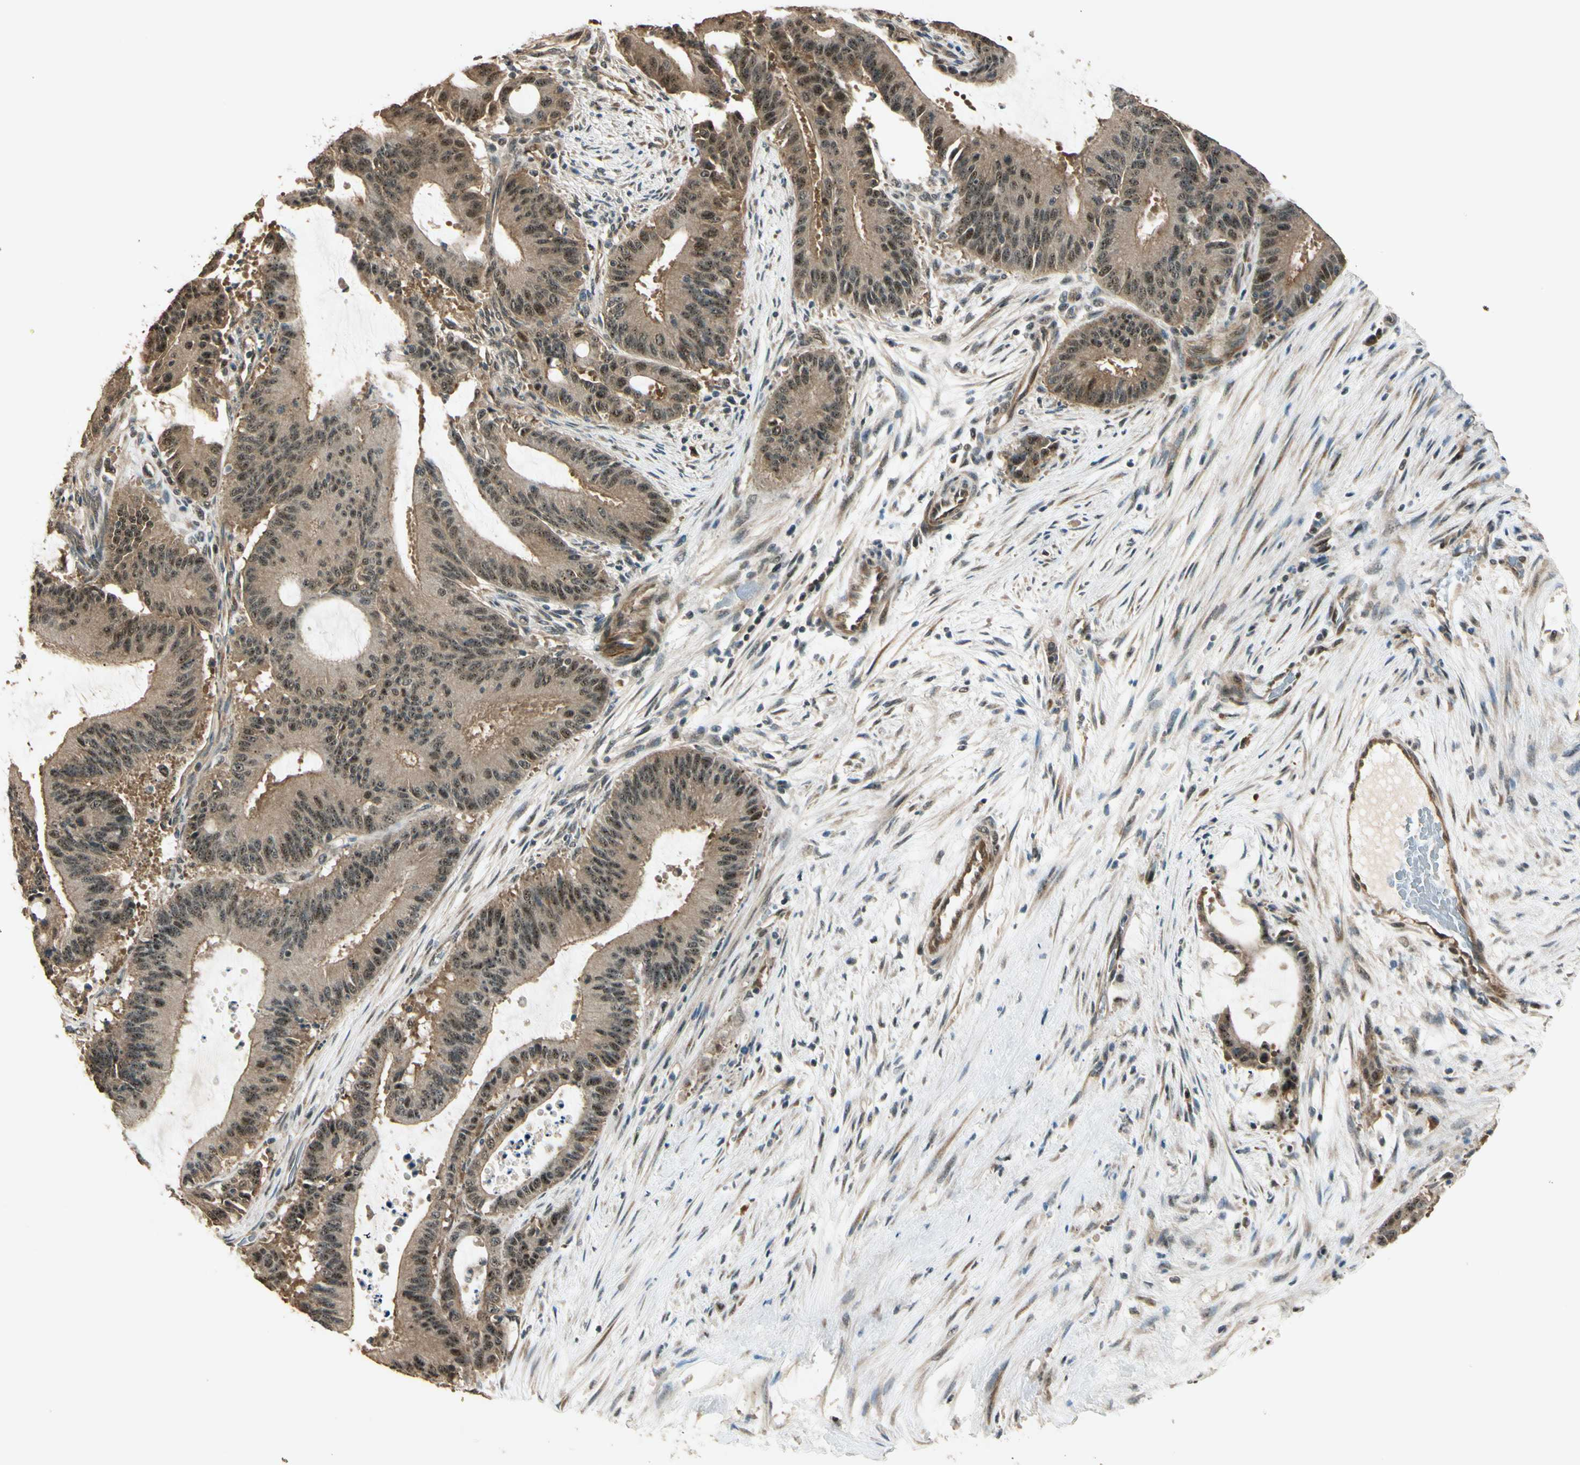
{"staining": {"intensity": "moderate", "quantity": ">75%", "location": "cytoplasmic/membranous,nuclear"}, "tissue": "liver cancer", "cell_type": "Tumor cells", "image_type": "cancer", "snomed": [{"axis": "morphology", "description": "Cholangiocarcinoma"}, {"axis": "topography", "description": "Liver"}], "caption": "High-power microscopy captured an IHC photomicrograph of liver cancer (cholangiocarcinoma), revealing moderate cytoplasmic/membranous and nuclear staining in about >75% of tumor cells. (IHC, brightfield microscopy, high magnification).", "gene": "MCPH1", "patient": {"sex": "female", "age": 73}}